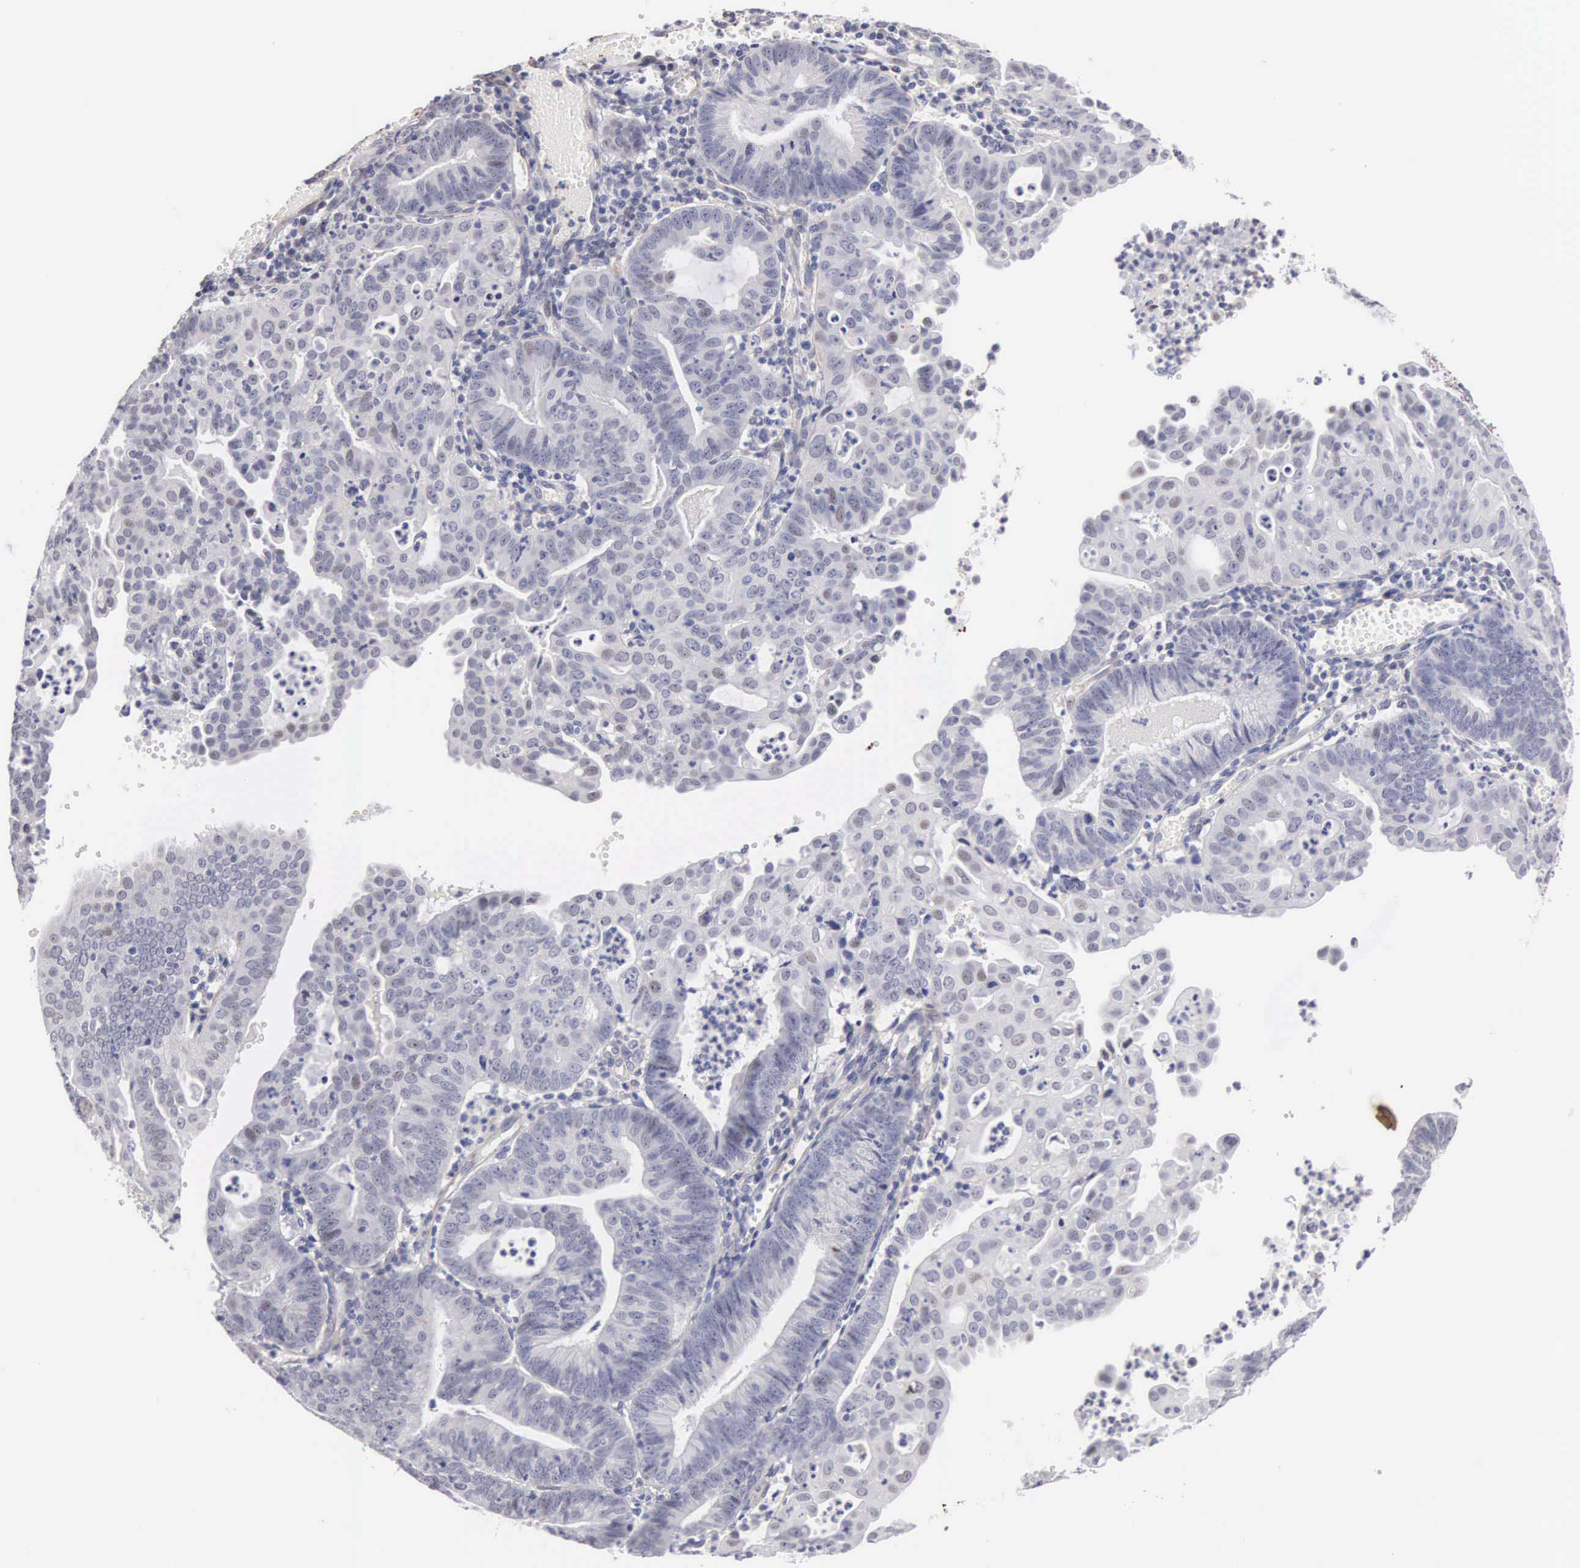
{"staining": {"intensity": "negative", "quantity": "none", "location": "none"}, "tissue": "endometrial cancer", "cell_type": "Tumor cells", "image_type": "cancer", "snomed": [{"axis": "morphology", "description": "Adenocarcinoma, NOS"}, {"axis": "topography", "description": "Endometrium"}], "caption": "A histopathology image of endometrial adenocarcinoma stained for a protein demonstrates no brown staining in tumor cells.", "gene": "ELFN2", "patient": {"sex": "female", "age": 60}}